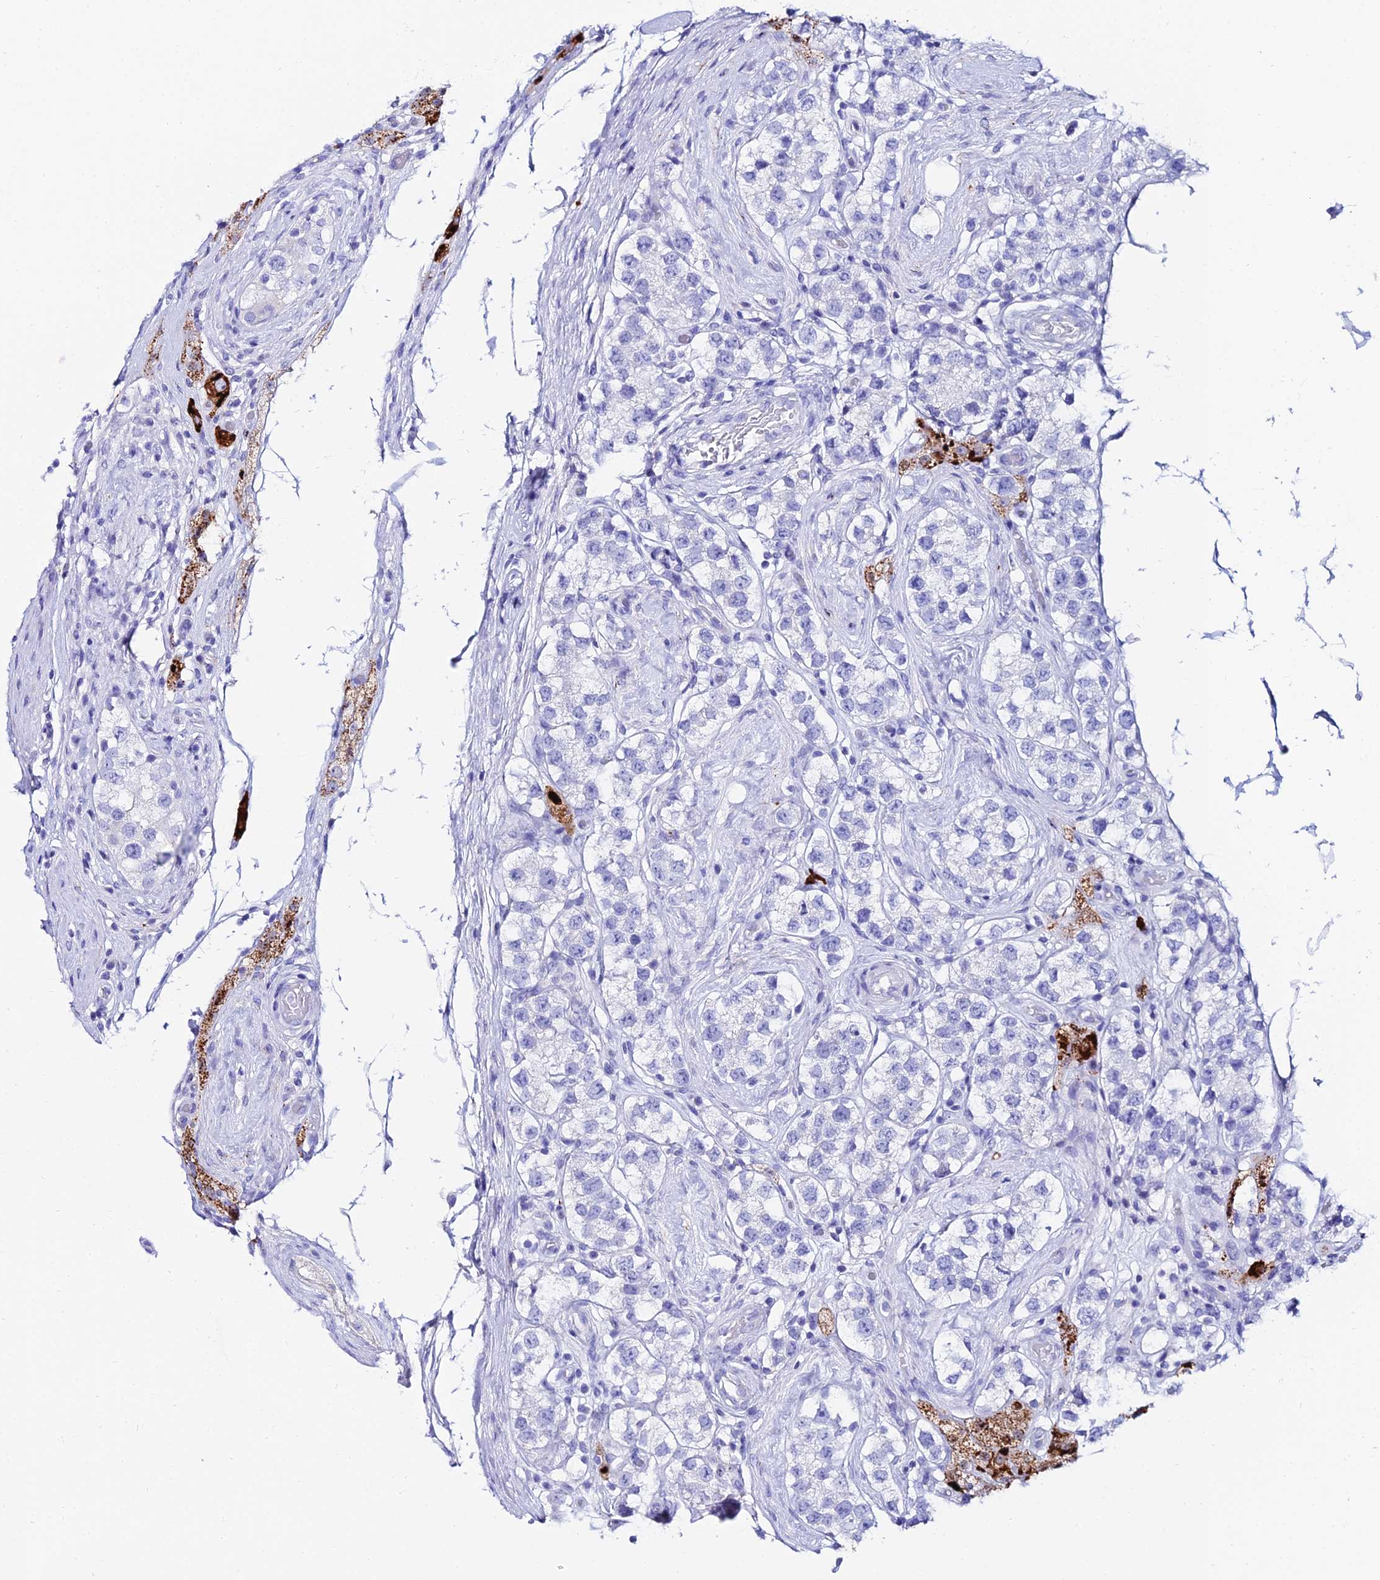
{"staining": {"intensity": "negative", "quantity": "none", "location": "none"}, "tissue": "testis cancer", "cell_type": "Tumor cells", "image_type": "cancer", "snomed": [{"axis": "morphology", "description": "Seminoma, NOS"}, {"axis": "topography", "description": "Testis"}], "caption": "DAB immunohistochemical staining of human seminoma (testis) shows no significant positivity in tumor cells. (DAB immunohistochemistry, high magnification).", "gene": "OR4D5", "patient": {"sex": "male", "age": 34}}